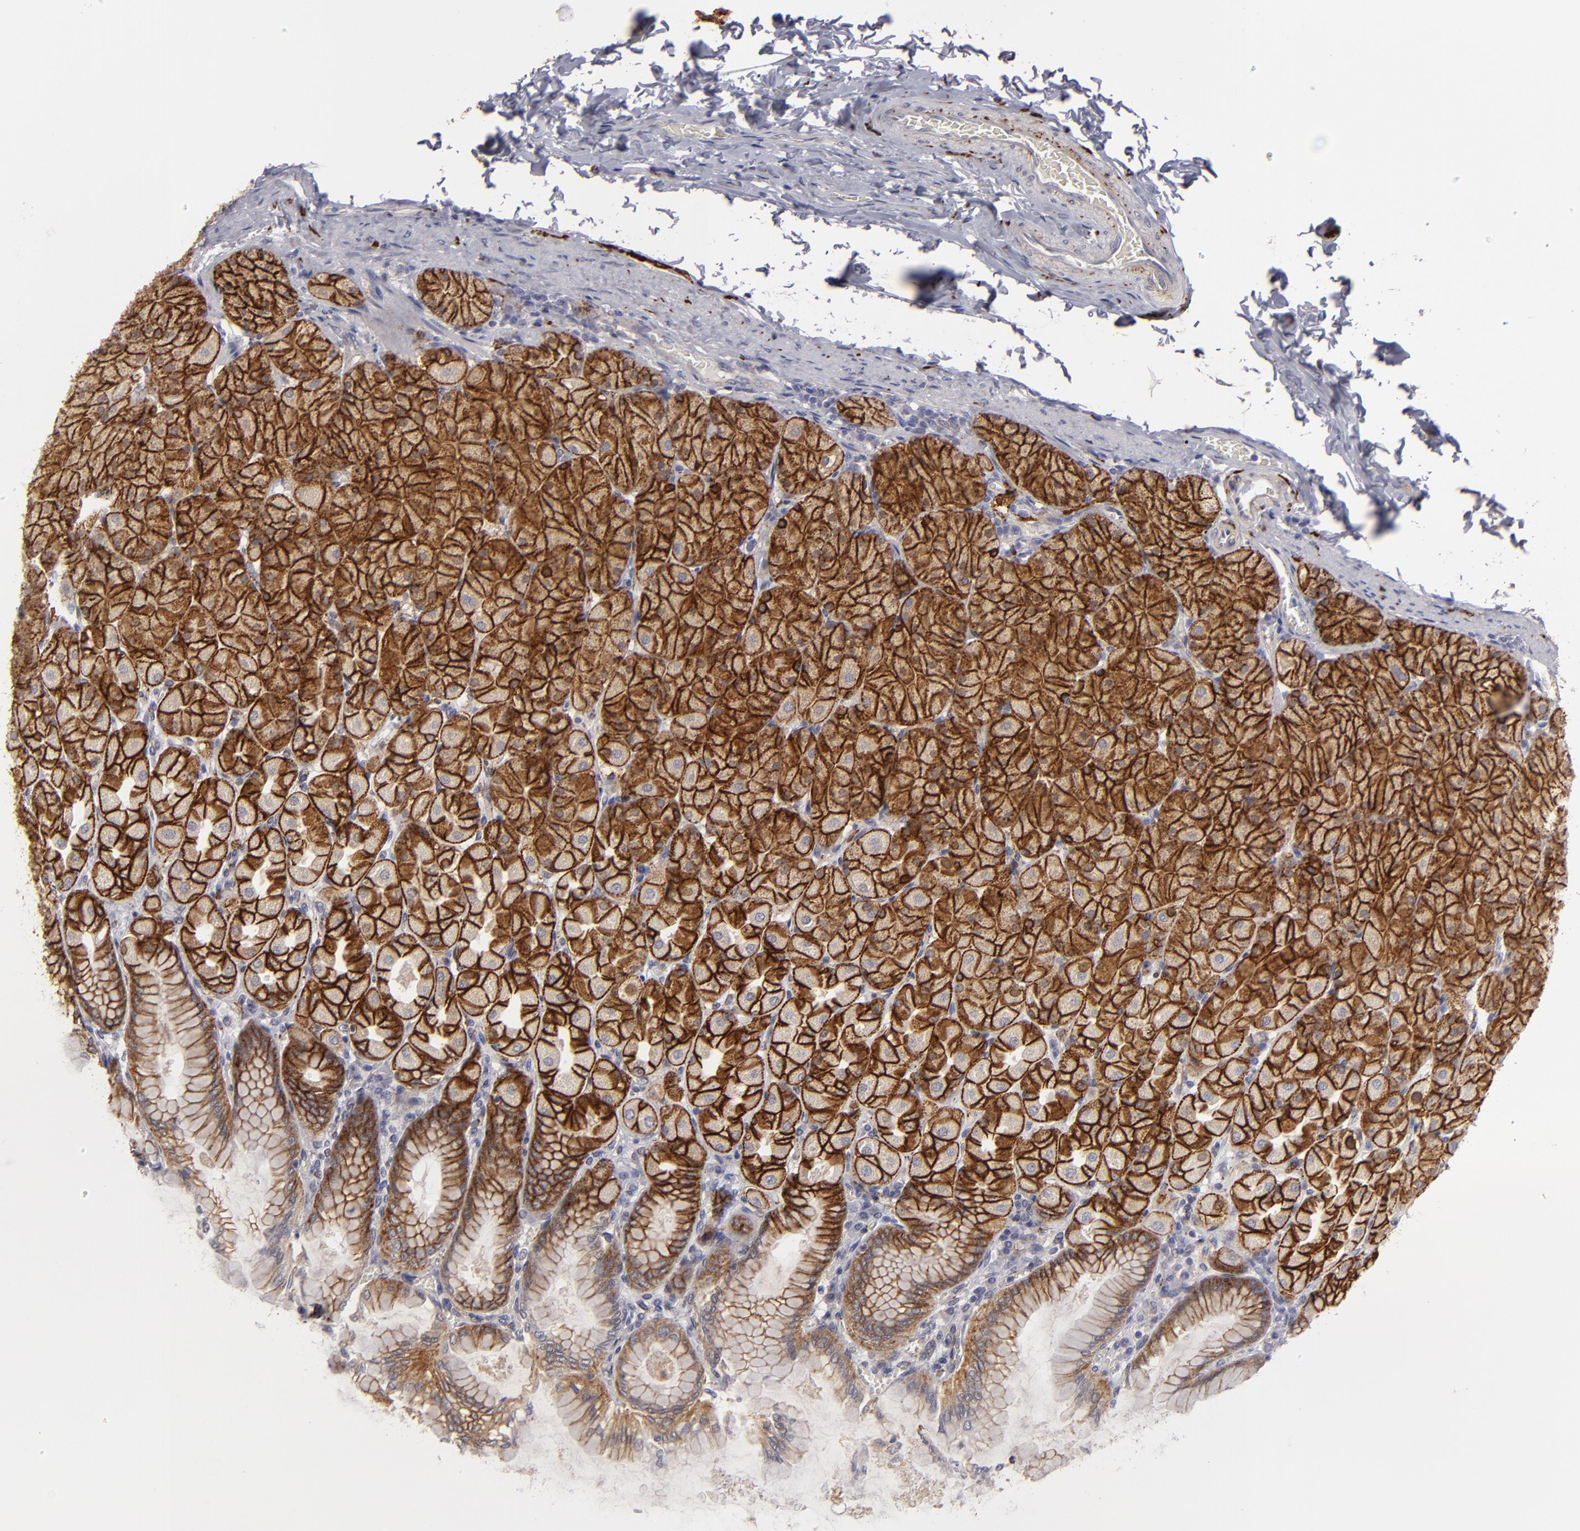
{"staining": {"intensity": "strong", "quantity": ">75%", "location": "cytoplasmic/membranous"}, "tissue": "stomach", "cell_type": "Glandular cells", "image_type": "normal", "snomed": [{"axis": "morphology", "description": "Normal tissue, NOS"}, {"axis": "topography", "description": "Stomach, upper"}], "caption": "Immunohistochemical staining of normal stomach reveals strong cytoplasmic/membranous protein positivity in approximately >75% of glandular cells.", "gene": "ALCAM", "patient": {"sex": "female", "age": 56}}